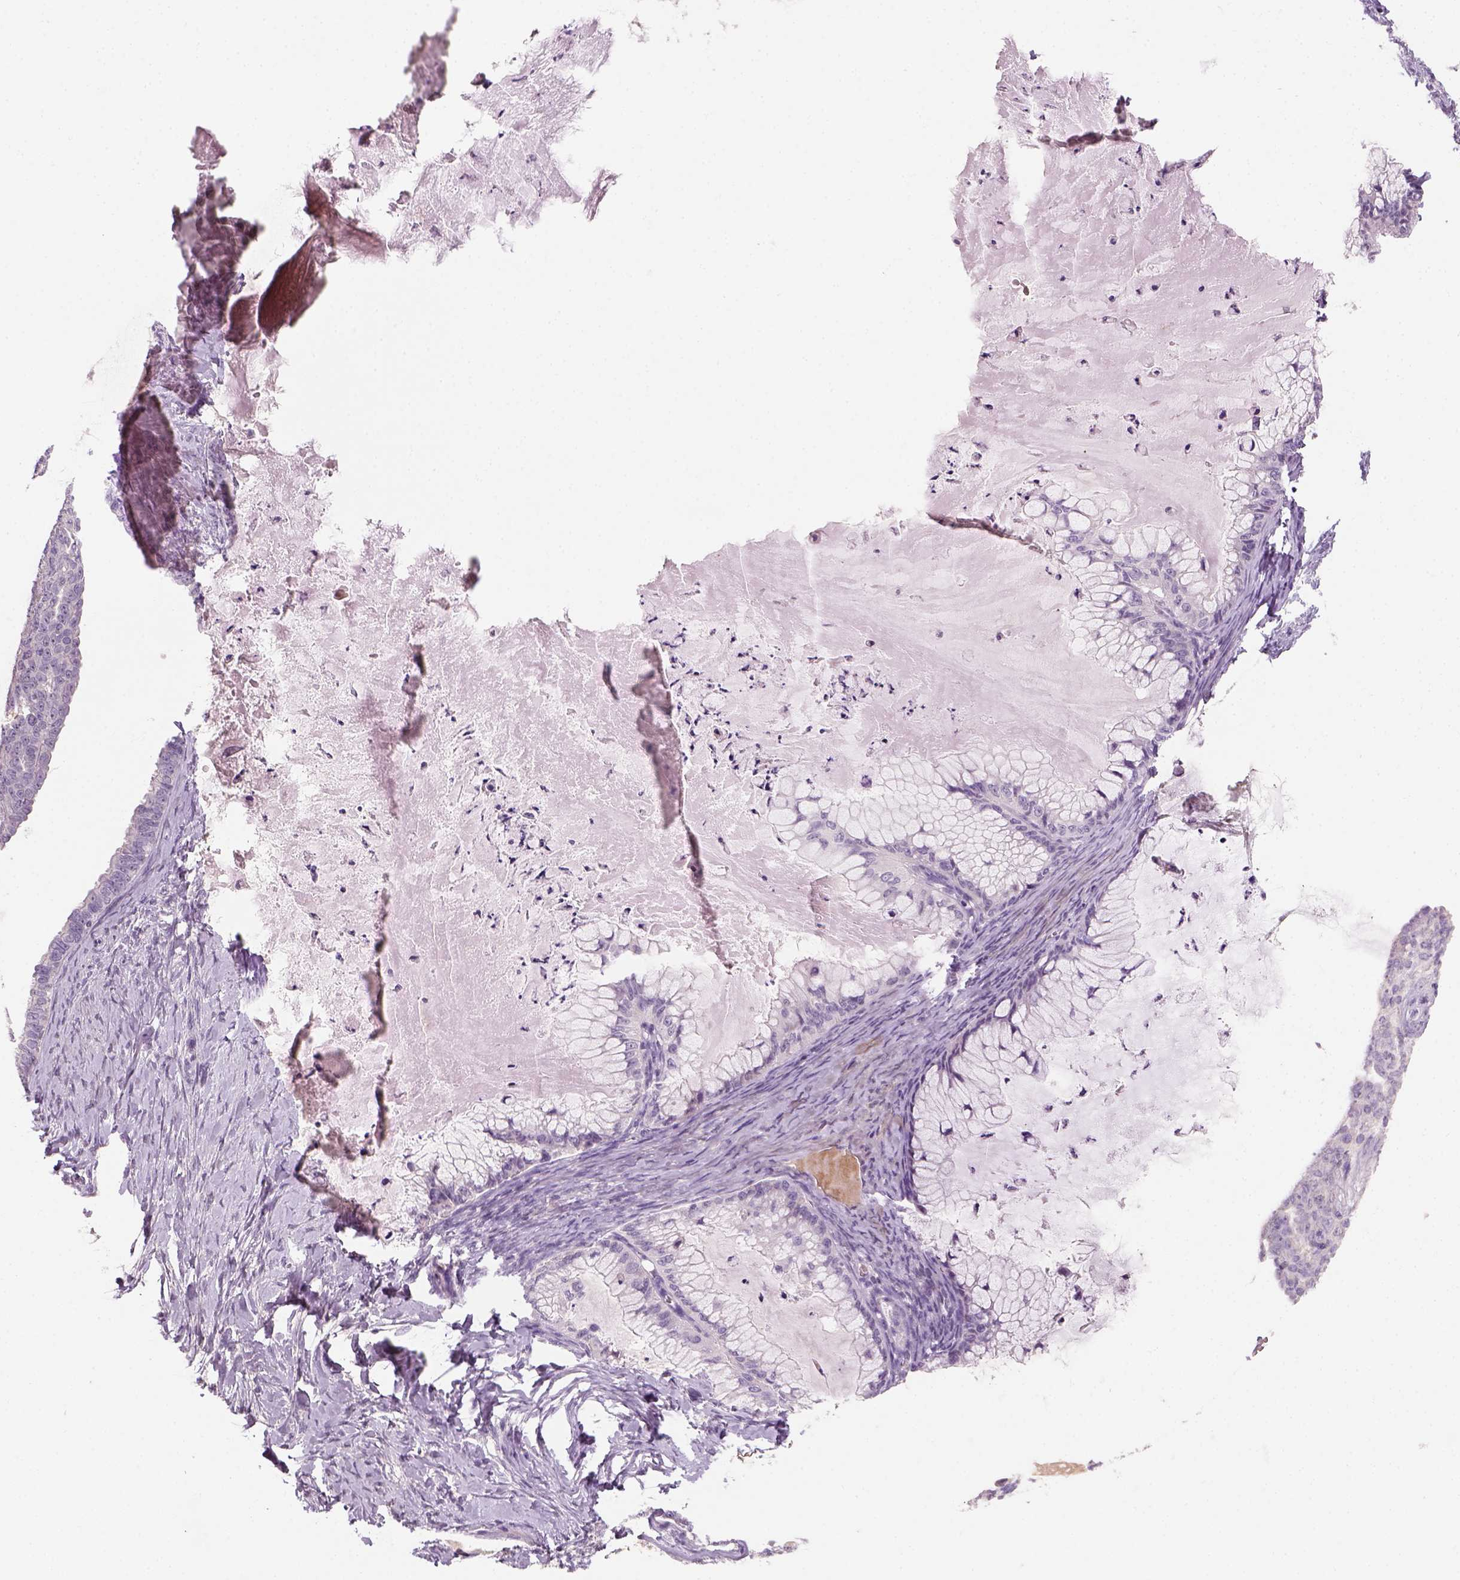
{"staining": {"intensity": "negative", "quantity": "none", "location": "none"}, "tissue": "ovarian cancer", "cell_type": "Tumor cells", "image_type": "cancer", "snomed": [{"axis": "morphology", "description": "Cystadenocarcinoma, mucinous, NOS"}, {"axis": "topography", "description": "Ovary"}], "caption": "Immunohistochemistry of ovarian cancer (mucinous cystadenocarcinoma) exhibits no positivity in tumor cells.", "gene": "GFI1B", "patient": {"sex": "female", "age": 72}}